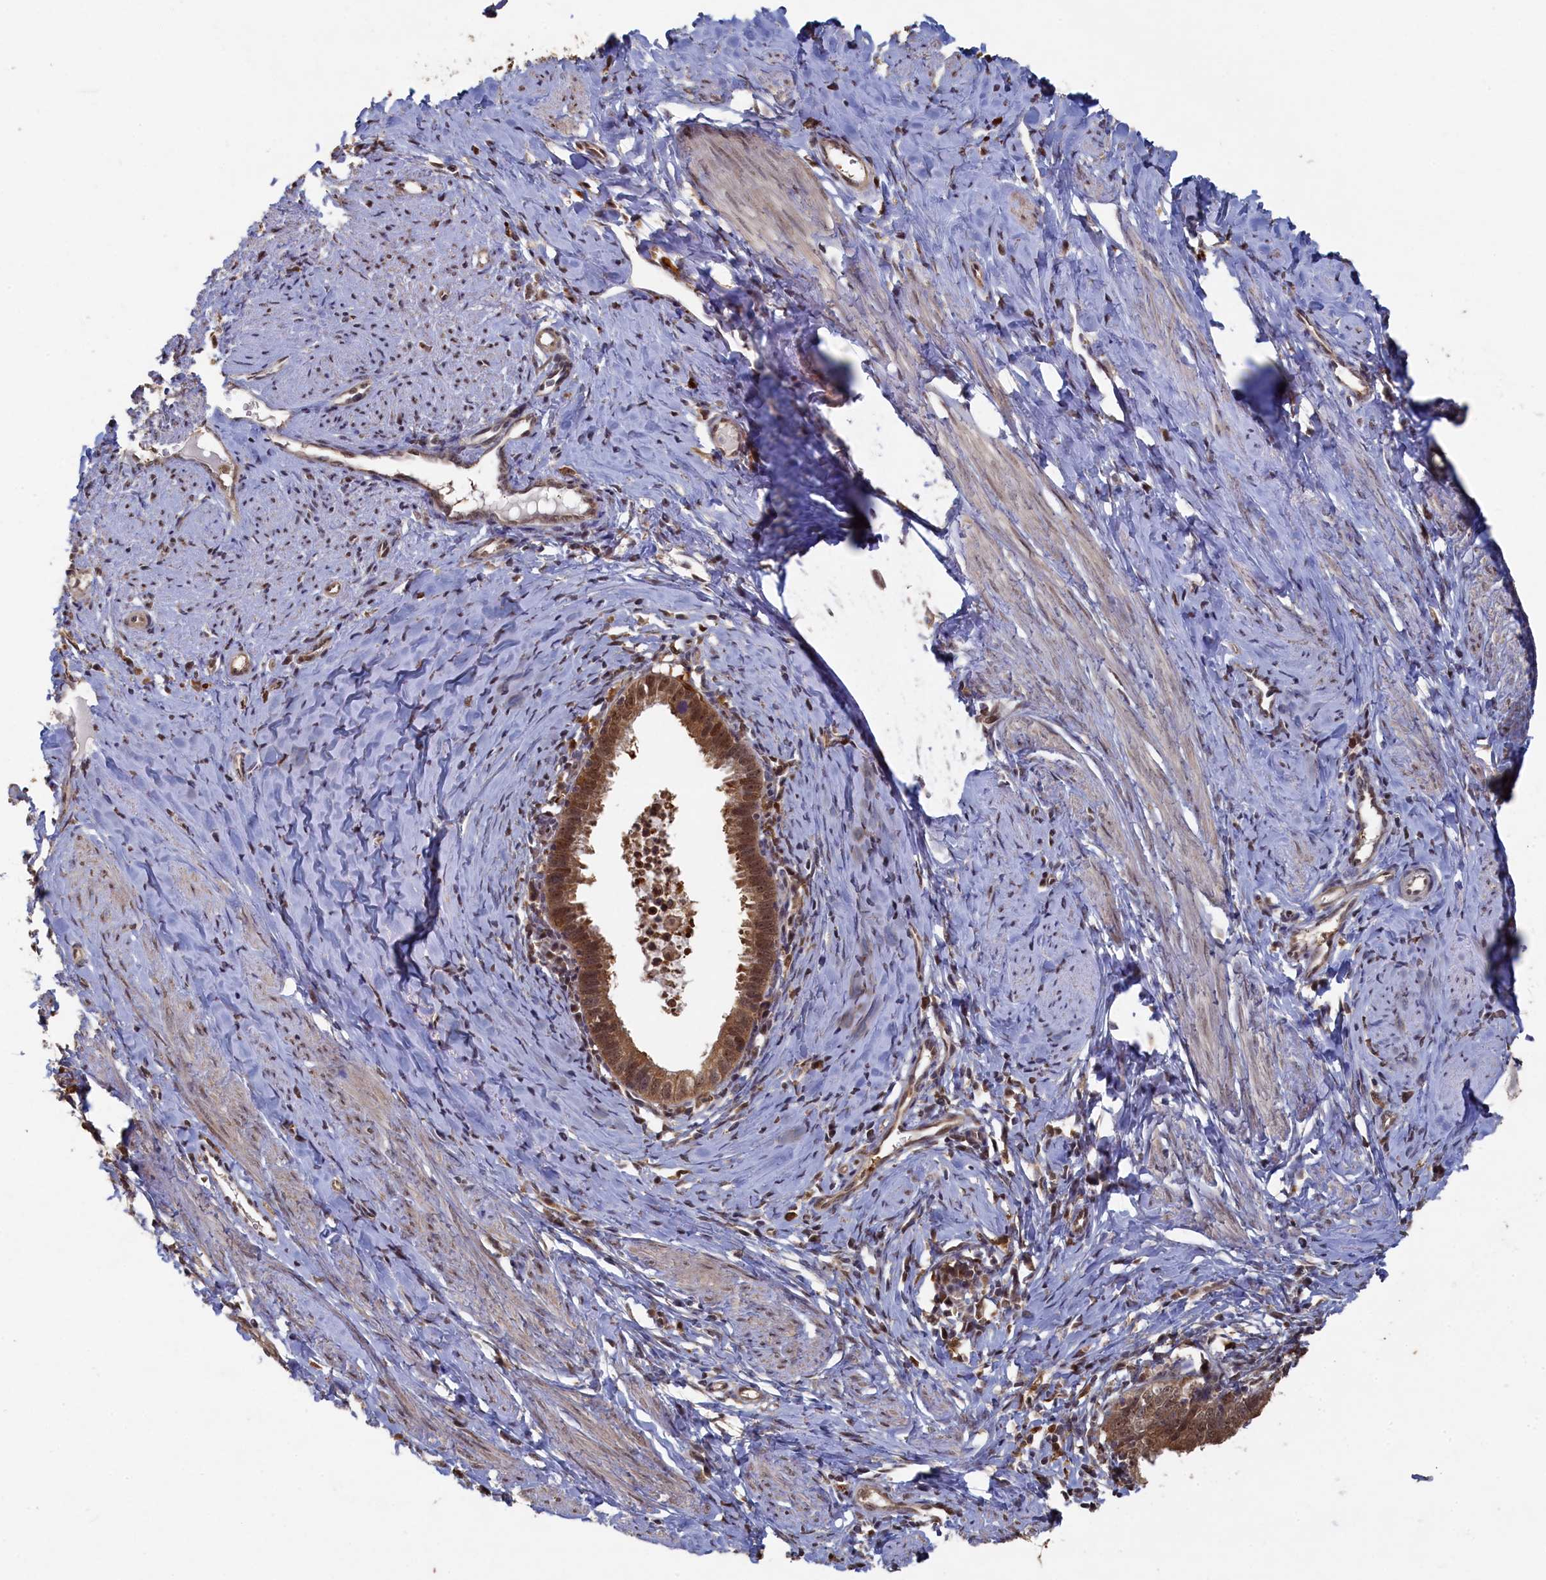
{"staining": {"intensity": "moderate", "quantity": ">75%", "location": "cytoplasmic/membranous,nuclear"}, "tissue": "cervical cancer", "cell_type": "Tumor cells", "image_type": "cancer", "snomed": [{"axis": "morphology", "description": "Adenocarcinoma, NOS"}, {"axis": "topography", "description": "Cervix"}], "caption": "Immunohistochemical staining of human cervical adenocarcinoma reveals medium levels of moderate cytoplasmic/membranous and nuclear staining in approximately >75% of tumor cells. The staining was performed using DAB (3,3'-diaminobenzidine) to visualize the protein expression in brown, while the nuclei were stained in blue with hematoxylin (Magnification: 20x).", "gene": "UCHL3", "patient": {"sex": "female", "age": 36}}